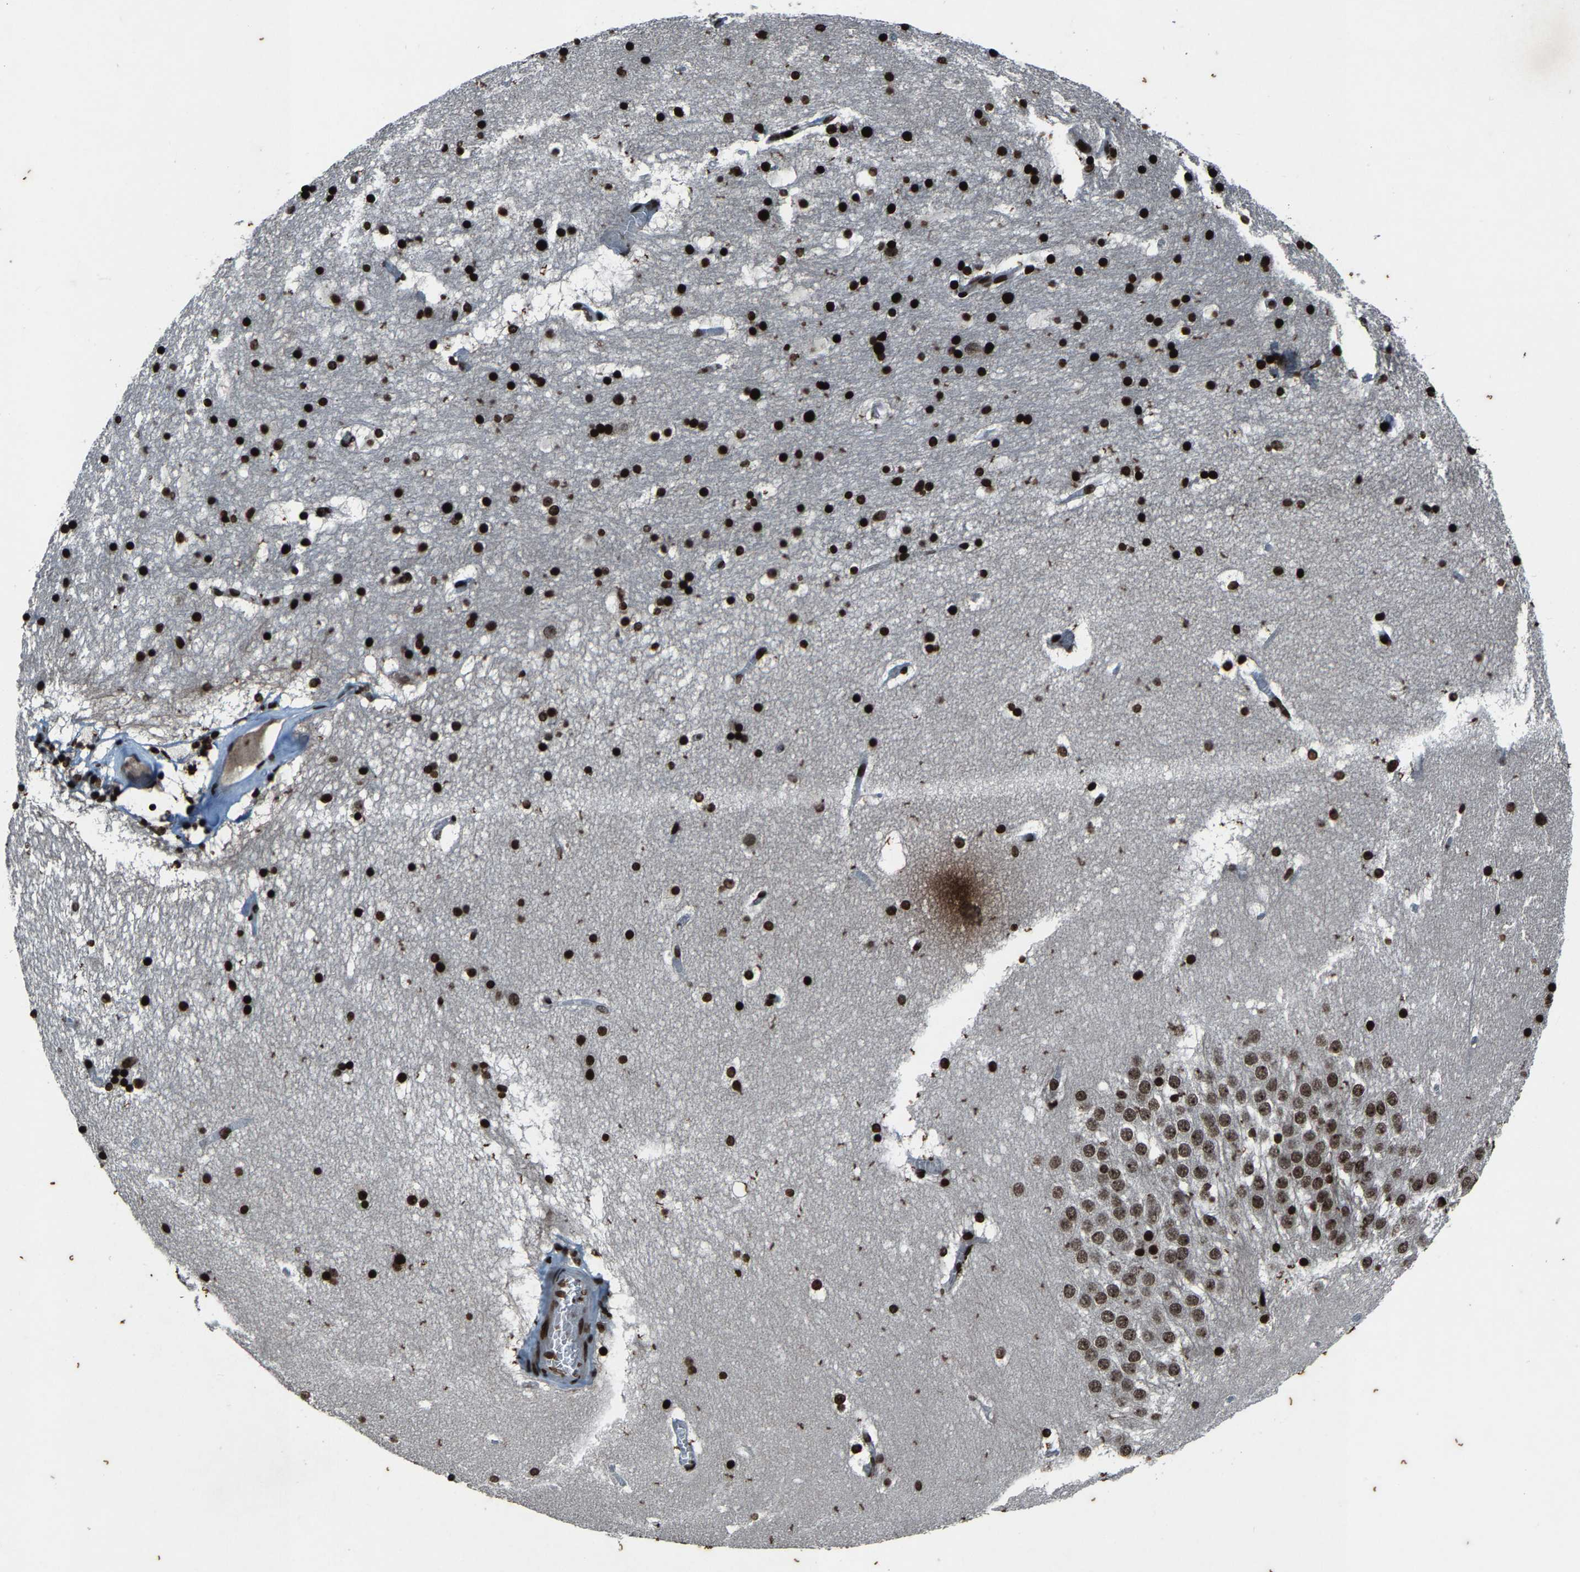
{"staining": {"intensity": "strong", "quantity": ">75%", "location": "nuclear"}, "tissue": "hippocampus", "cell_type": "Glial cells", "image_type": "normal", "snomed": [{"axis": "morphology", "description": "Normal tissue, NOS"}, {"axis": "topography", "description": "Hippocampus"}], "caption": "This micrograph shows immunohistochemistry (IHC) staining of benign hippocampus, with high strong nuclear expression in about >75% of glial cells.", "gene": "H4C1", "patient": {"sex": "male", "age": 45}}